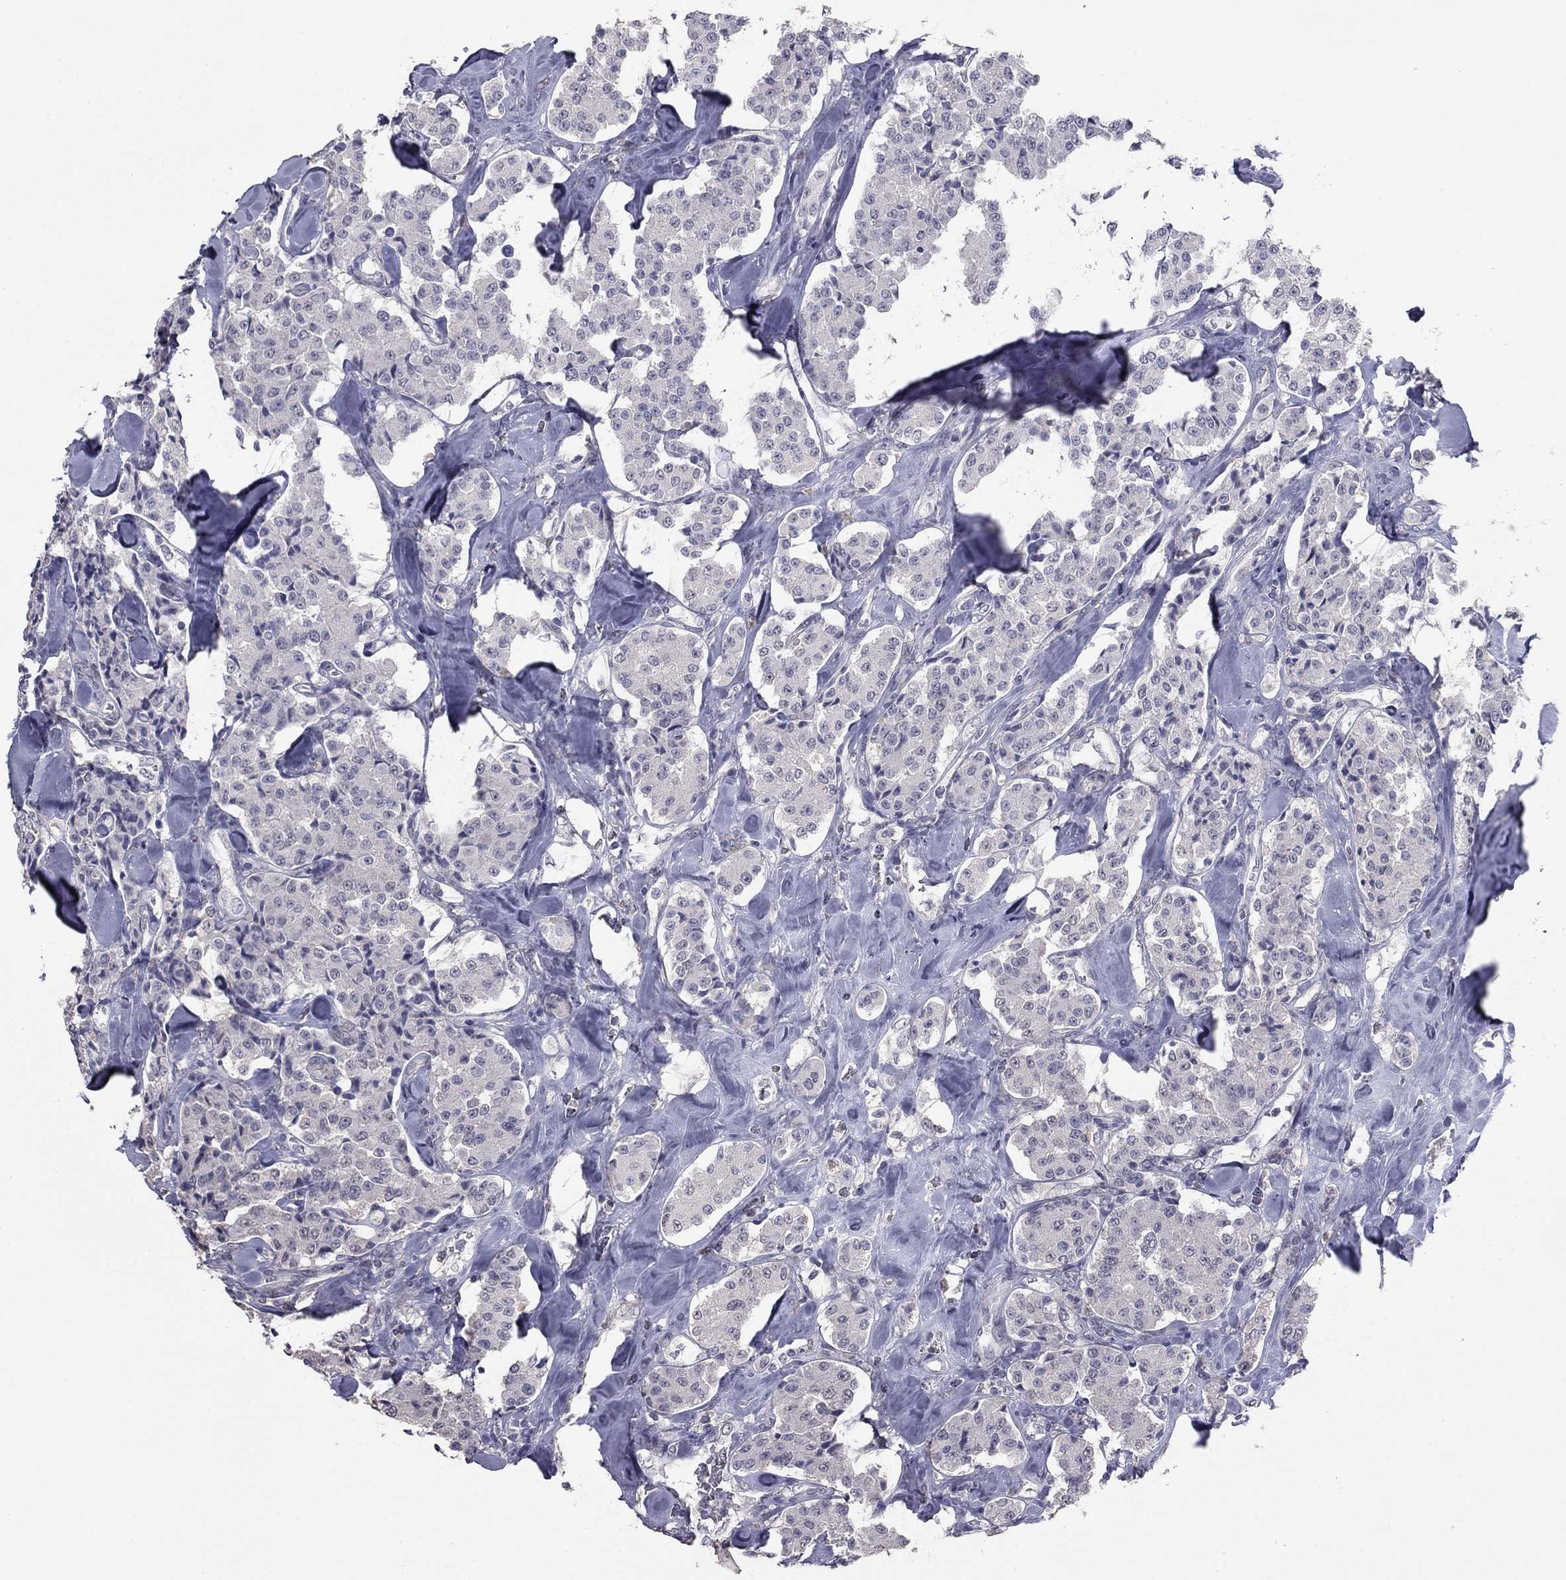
{"staining": {"intensity": "negative", "quantity": "none", "location": "none"}, "tissue": "carcinoid", "cell_type": "Tumor cells", "image_type": "cancer", "snomed": [{"axis": "morphology", "description": "Carcinoid, malignant, NOS"}, {"axis": "topography", "description": "Pancreas"}], "caption": "Carcinoid was stained to show a protein in brown. There is no significant staining in tumor cells.", "gene": "PRRT2", "patient": {"sex": "male", "age": 41}}